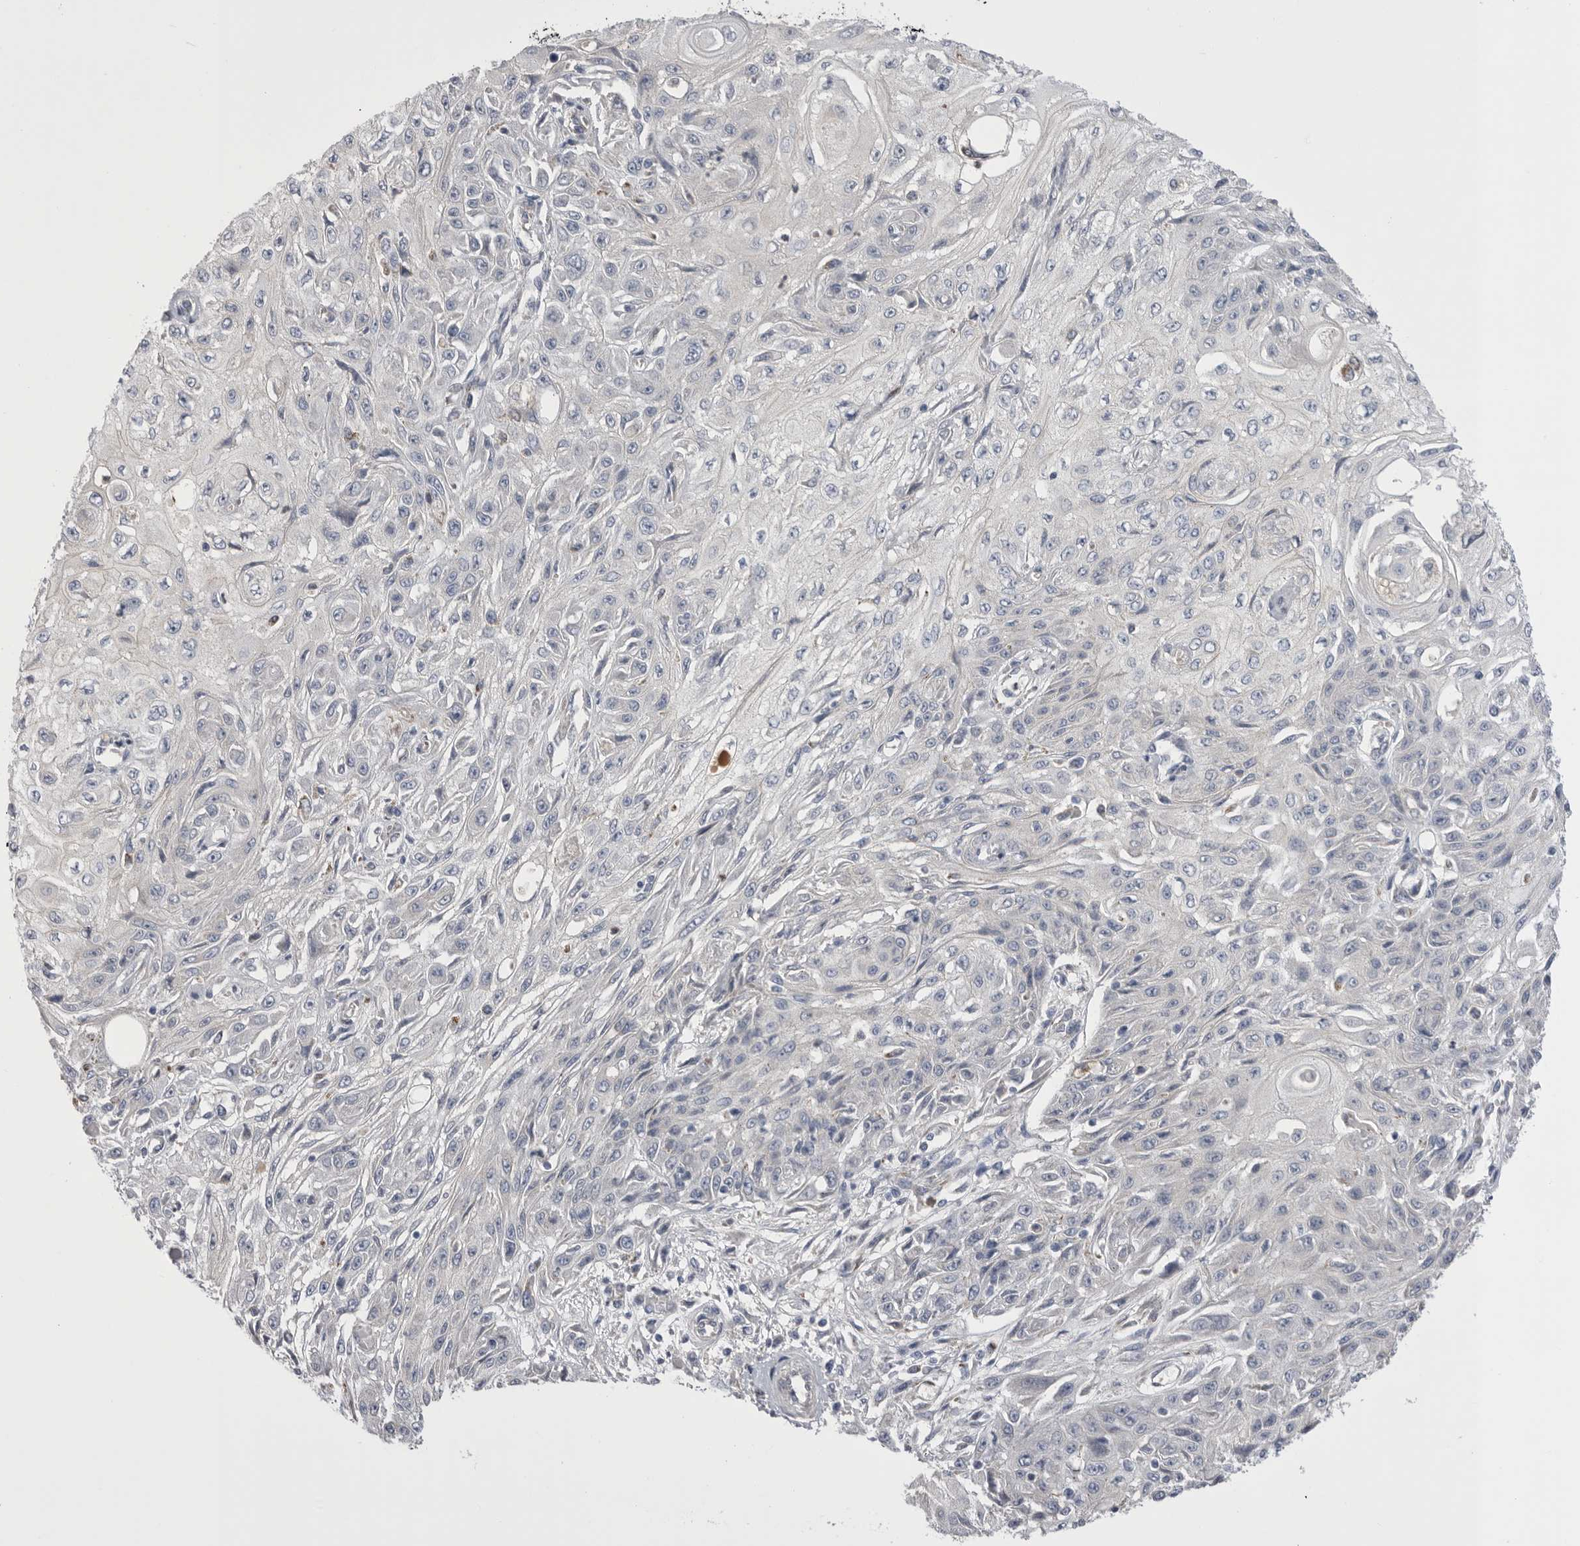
{"staining": {"intensity": "negative", "quantity": "none", "location": "none"}, "tissue": "skin cancer", "cell_type": "Tumor cells", "image_type": "cancer", "snomed": [{"axis": "morphology", "description": "Squamous cell carcinoma, NOS"}, {"axis": "morphology", "description": "Squamous cell carcinoma, metastatic, NOS"}, {"axis": "topography", "description": "Skin"}, {"axis": "topography", "description": "Lymph node"}], "caption": "This is an immunohistochemistry histopathology image of metastatic squamous cell carcinoma (skin). There is no positivity in tumor cells.", "gene": "CCDC126", "patient": {"sex": "male", "age": 75}}